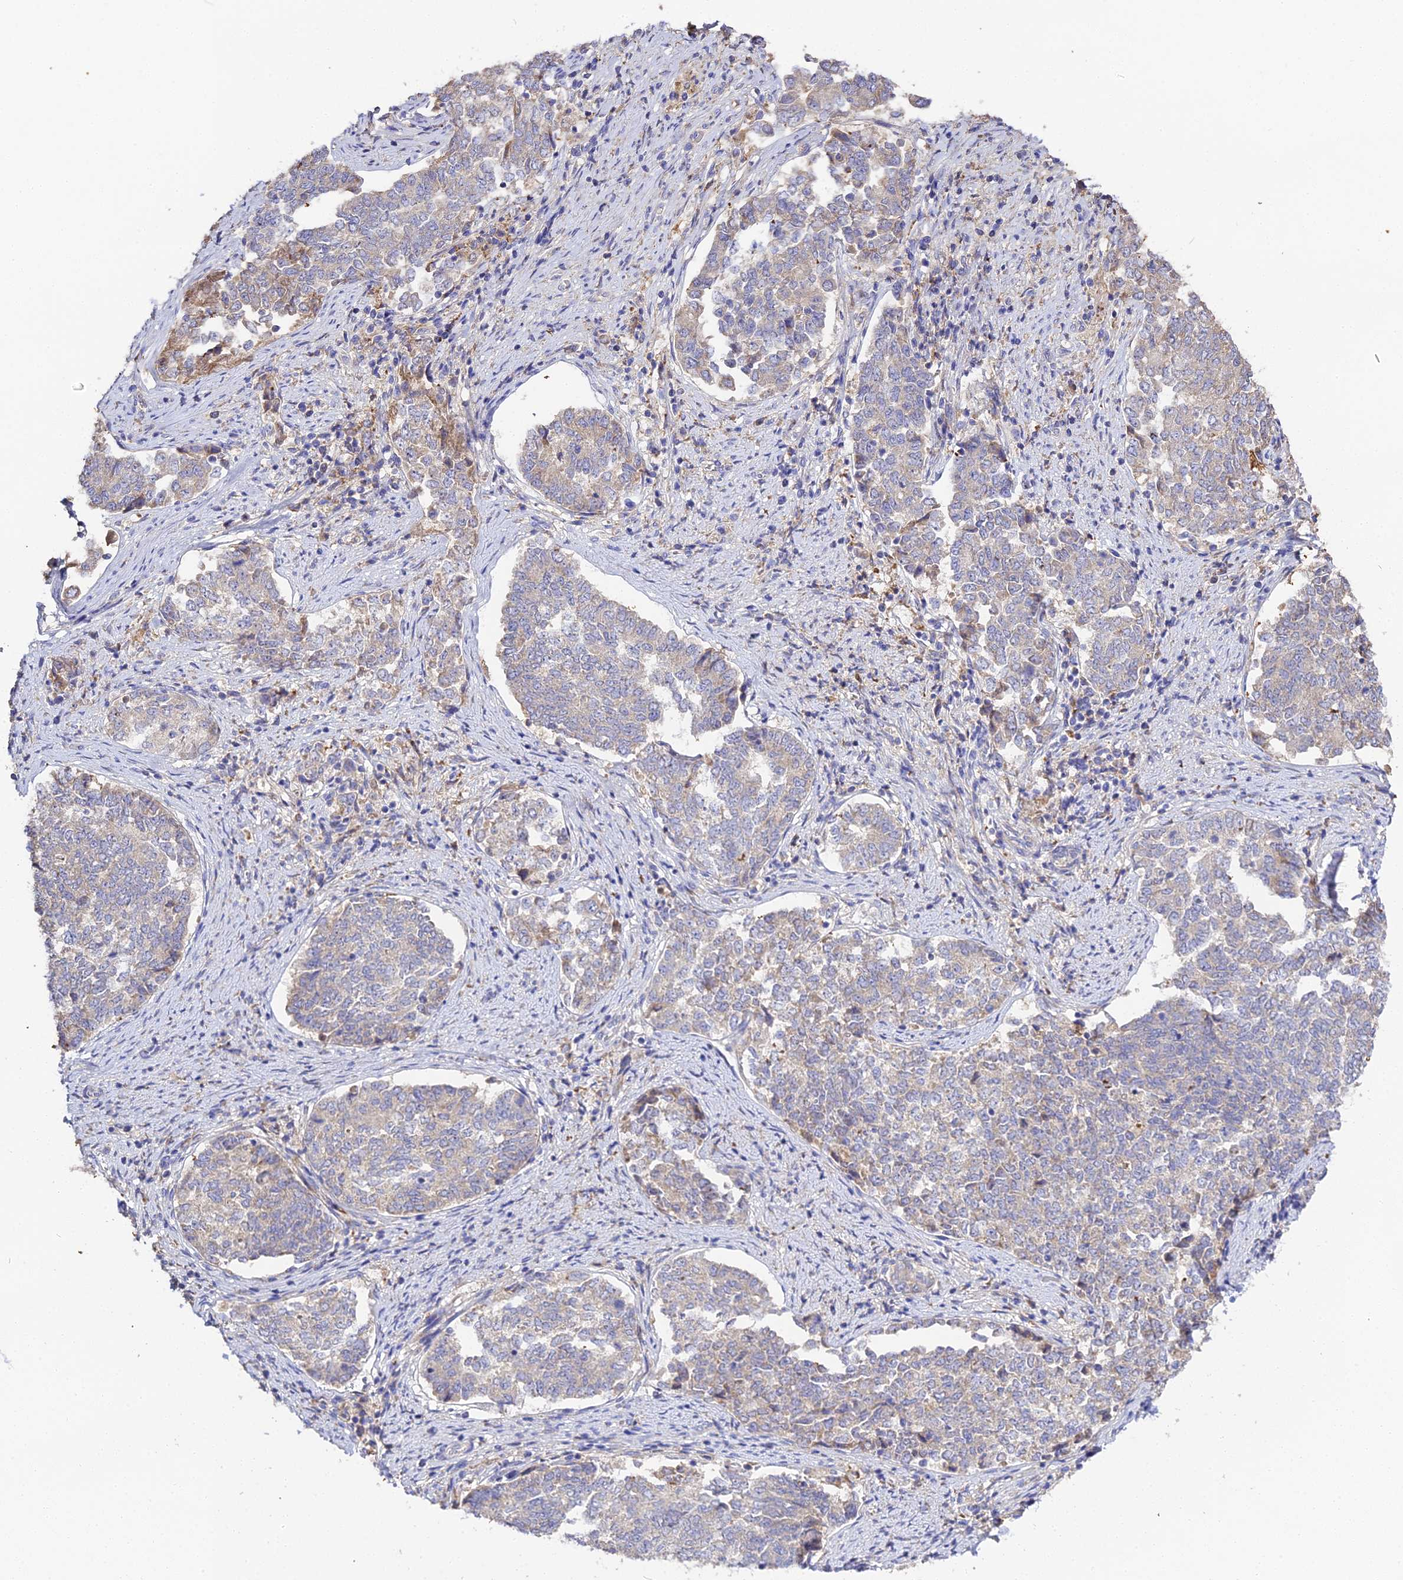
{"staining": {"intensity": "weak", "quantity": "<25%", "location": "cytoplasmic/membranous"}, "tissue": "endometrial cancer", "cell_type": "Tumor cells", "image_type": "cancer", "snomed": [{"axis": "morphology", "description": "Adenocarcinoma, NOS"}, {"axis": "topography", "description": "Endometrium"}], "caption": "The histopathology image shows no significant expression in tumor cells of endometrial cancer.", "gene": "SCX", "patient": {"sex": "female", "age": 80}}